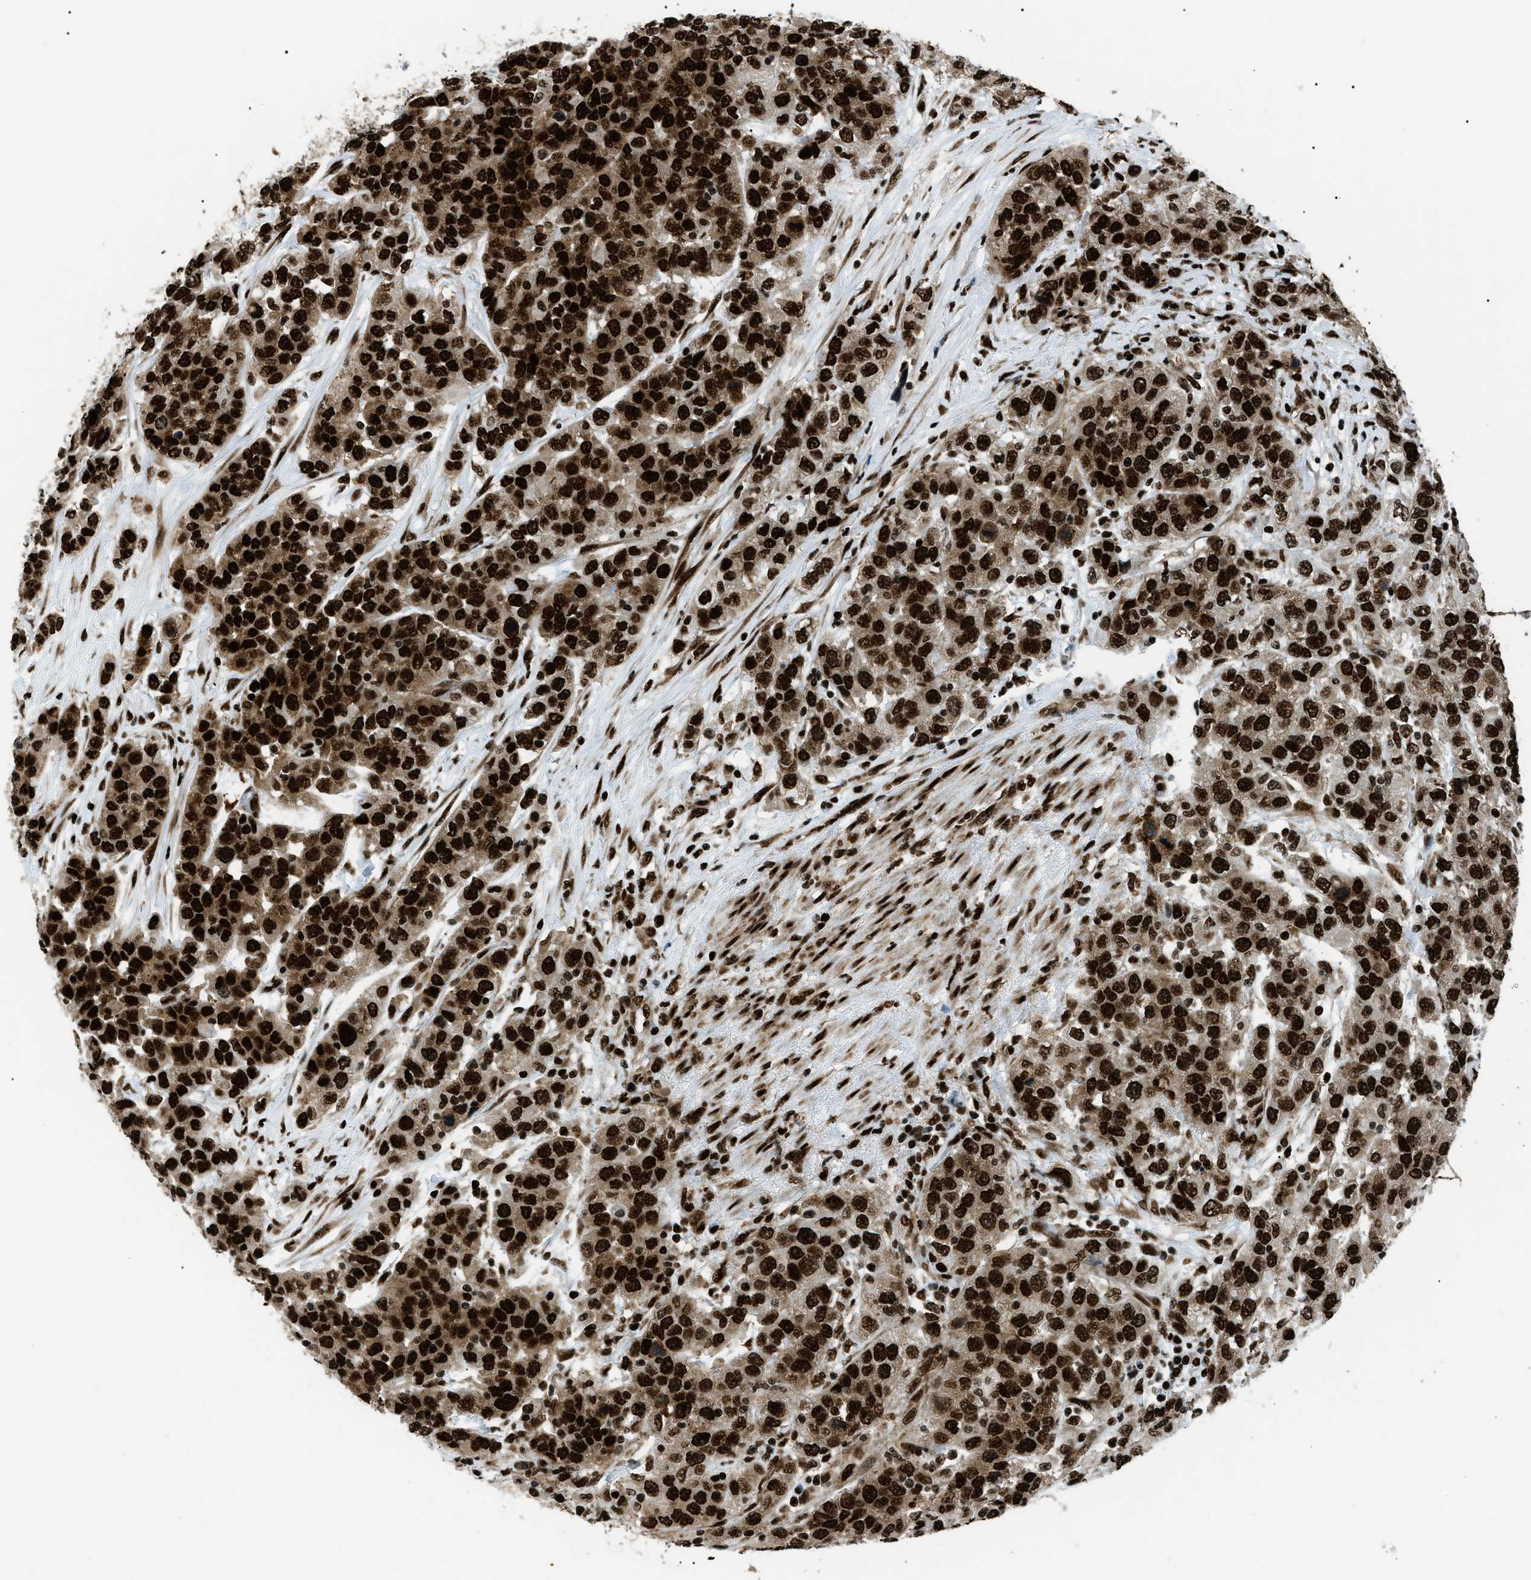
{"staining": {"intensity": "strong", "quantity": ">75%", "location": "cytoplasmic/membranous,nuclear"}, "tissue": "urothelial cancer", "cell_type": "Tumor cells", "image_type": "cancer", "snomed": [{"axis": "morphology", "description": "Urothelial carcinoma, High grade"}, {"axis": "topography", "description": "Urinary bladder"}], "caption": "DAB (3,3'-diaminobenzidine) immunohistochemical staining of human urothelial cancer displays strong cytoplasmic/membranous and nuclear protein staining in about >75% of tumor cells. Nuclei are stained in blue.", "gene": "HNRNPK", "patient": {"sex": "female", "age": 80}}